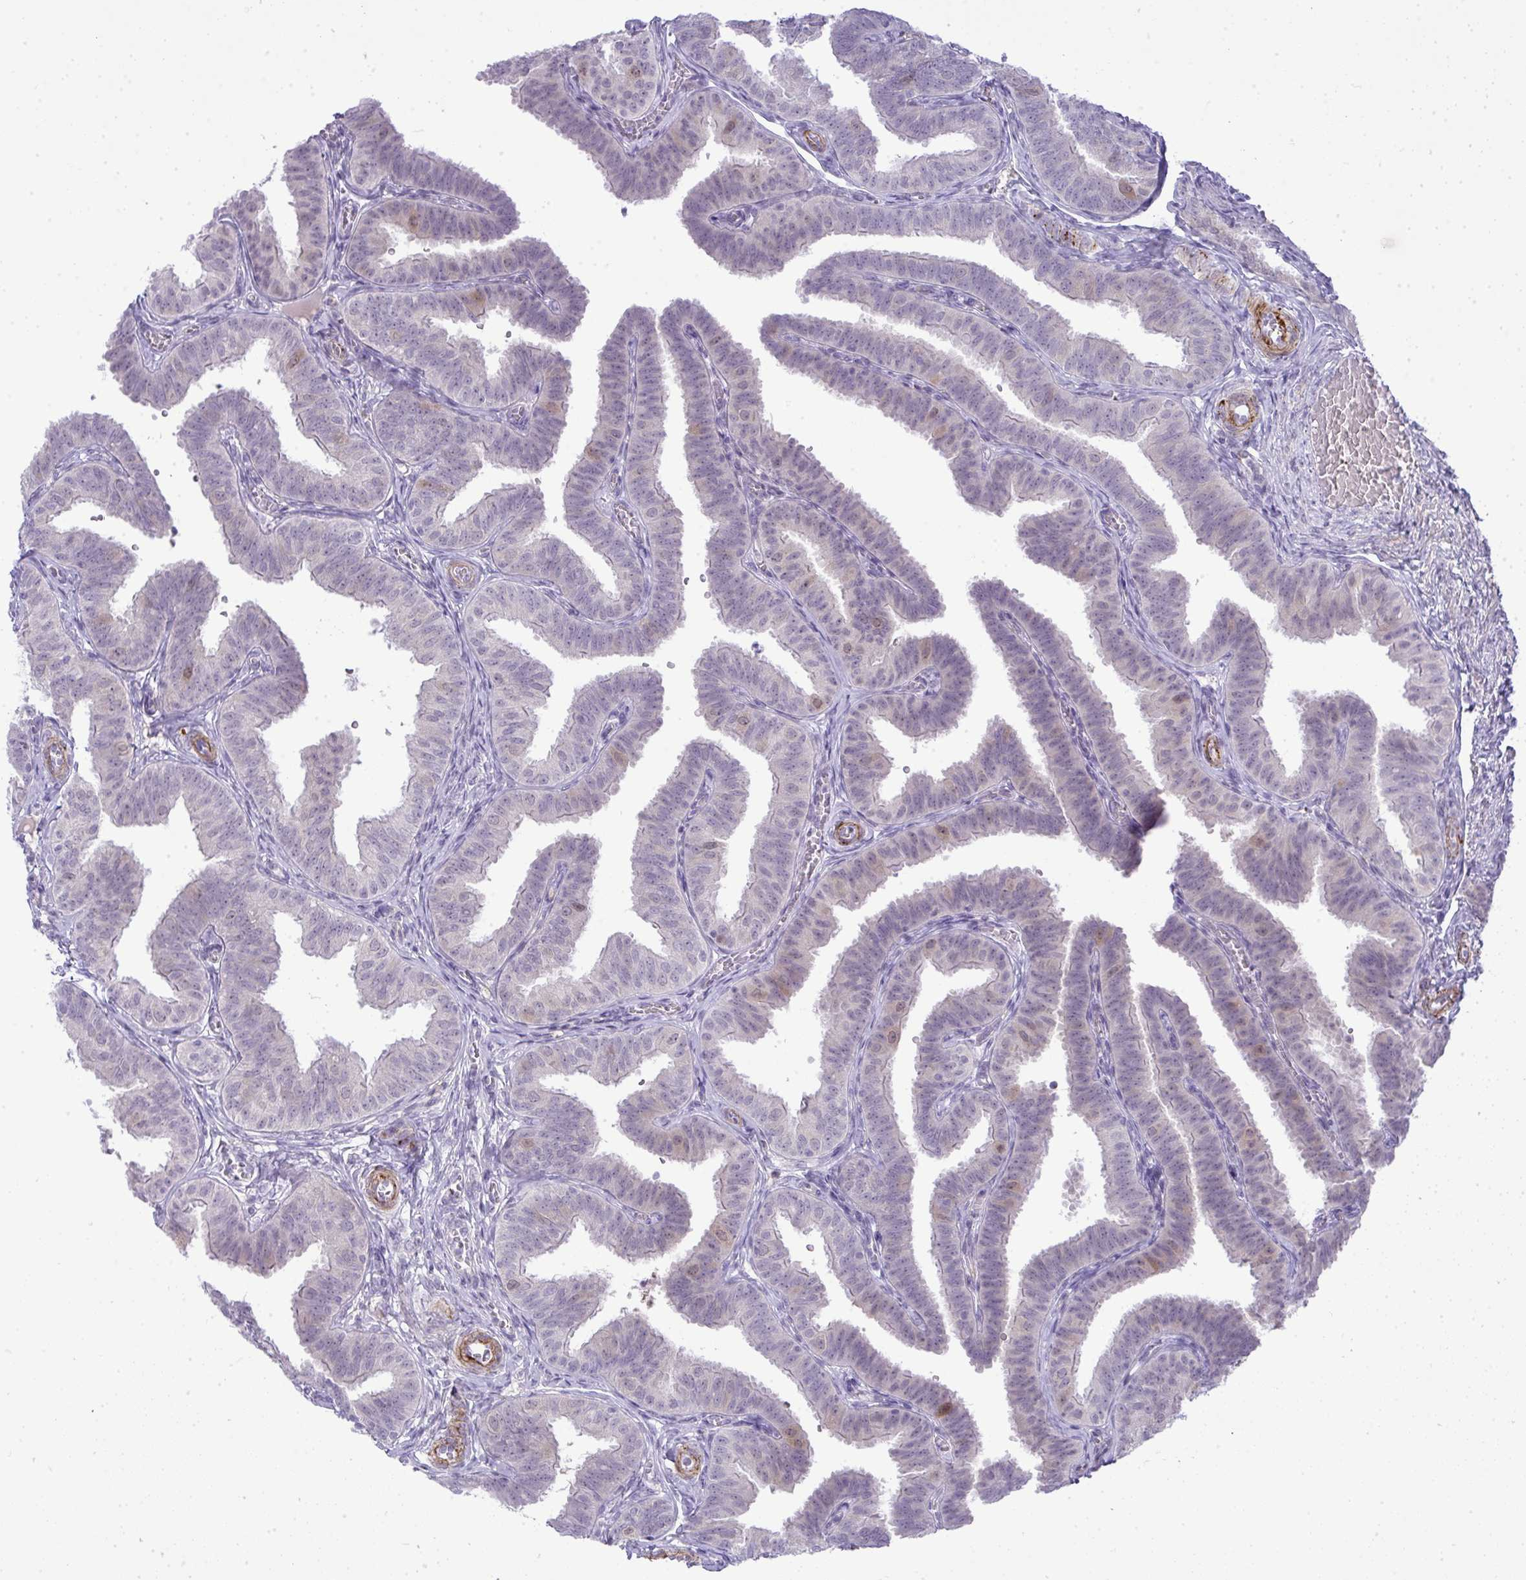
{"staining": {"intensity": "negative", "quantity": "none", "location": "none"}, "tissue": "fallopian tube", "cell_type": "Glandular cells", "image_type": "normal", "snomed": [{"axis": "morphology", "description": "Normal tissue, NOS"}, {"axis": "topography", "description": "Fallopian tube"}], "caption": "IHC histopathology image of normal fallopian tube stained for a protein (brown), which demonstrates no staining in glandular cells. (DAB (3,3'-diaminobenzidine) IHC visualized using brightfield microscopy, high magnification).", "gene": "UBE2S", "patient": {"sex": "female", "age": 25}}